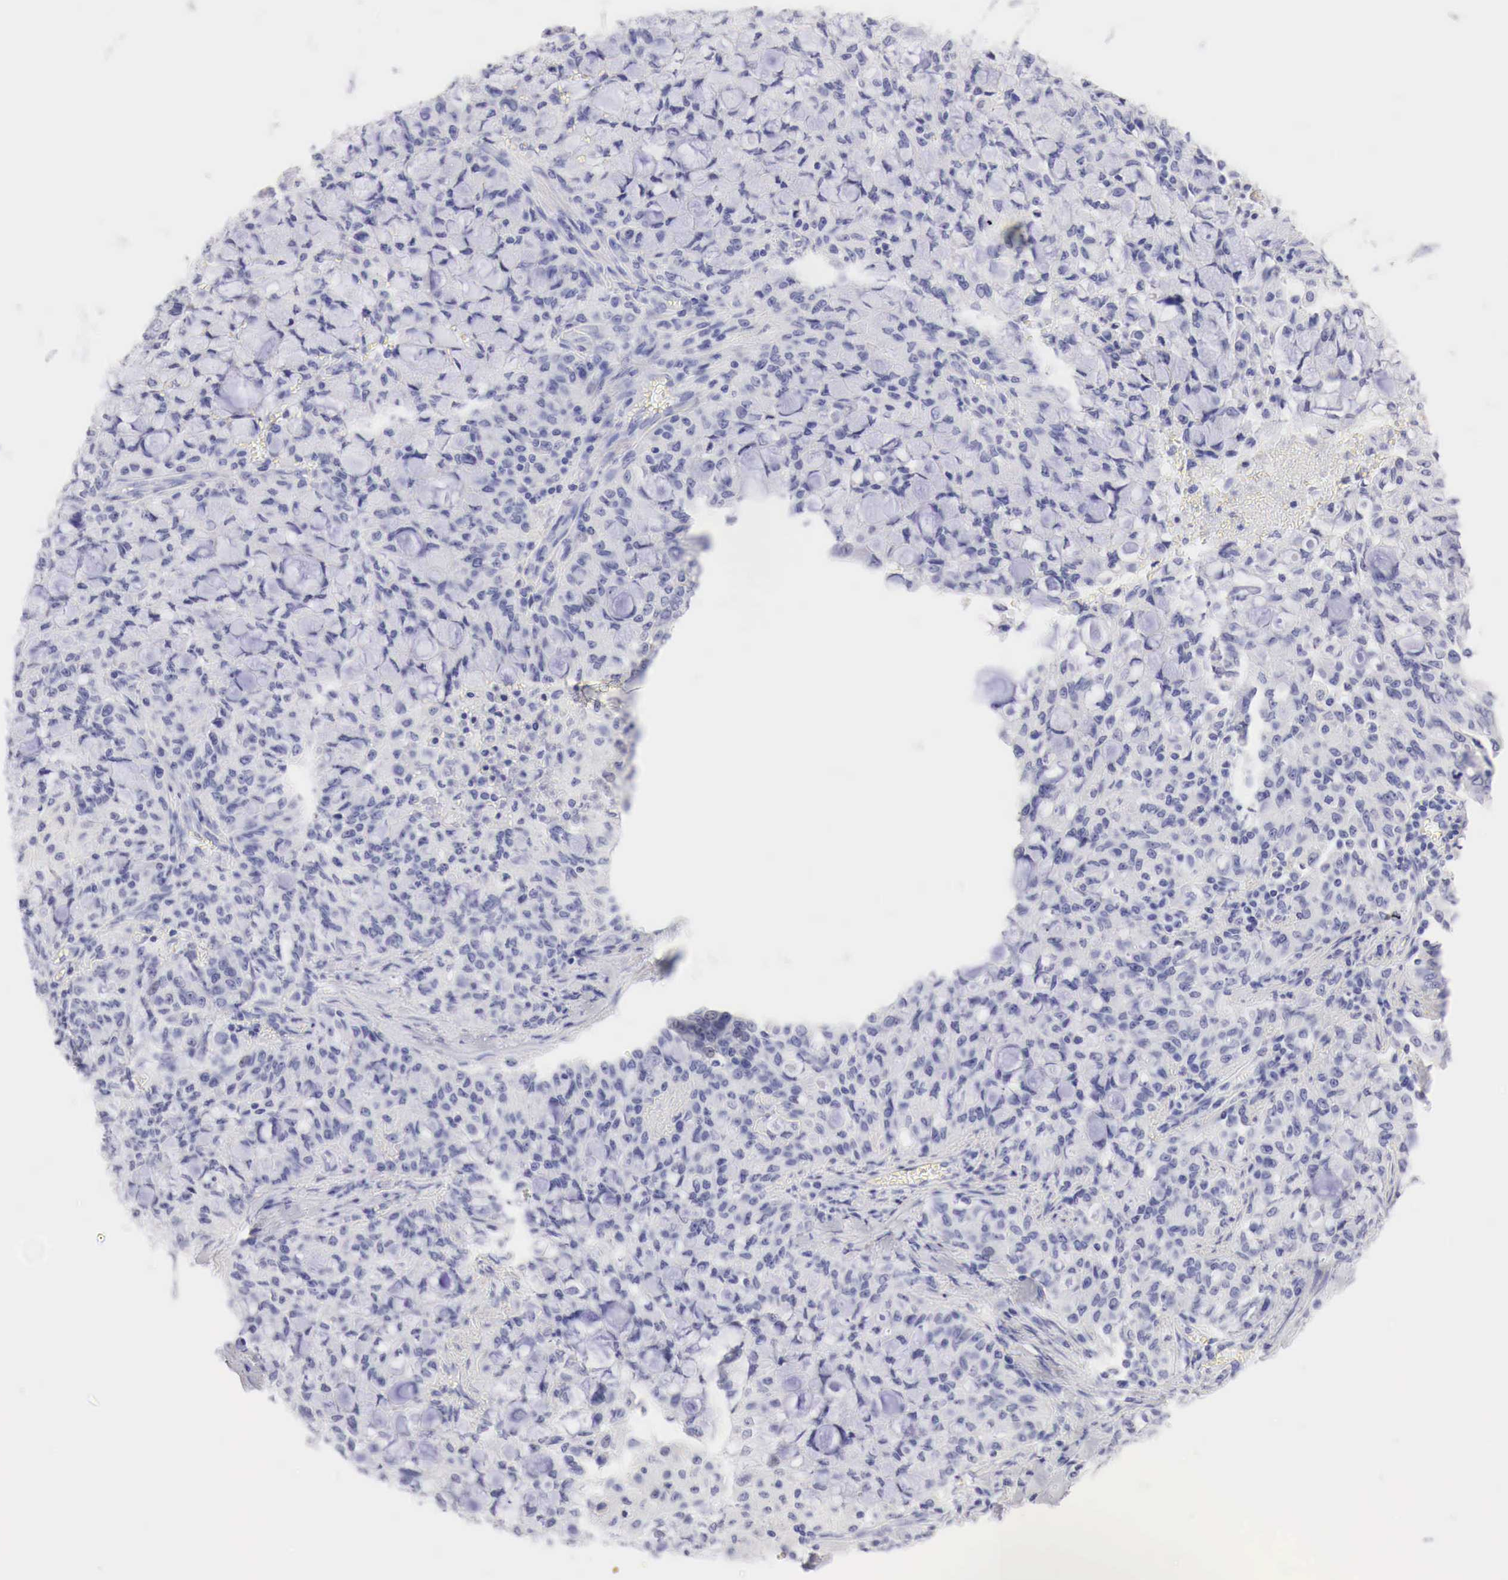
{"staining": {"intensity": "negative", "quantity": "none", "location": "none"}, "tissue": "lung cancer", "cell_type": "Tumor cells", "image_type": "cancer", "snomed": [{"axis": "morphology", "description": "Adenocarcinoma, NOS"}, {"axis": "topography", "description": "Lung"}], "caption": "Tumor cells are negative for brown protein staining in lung adenocarcinoma.", "gene": "TYR", "patient": {"sex": "female", "age": 44}}